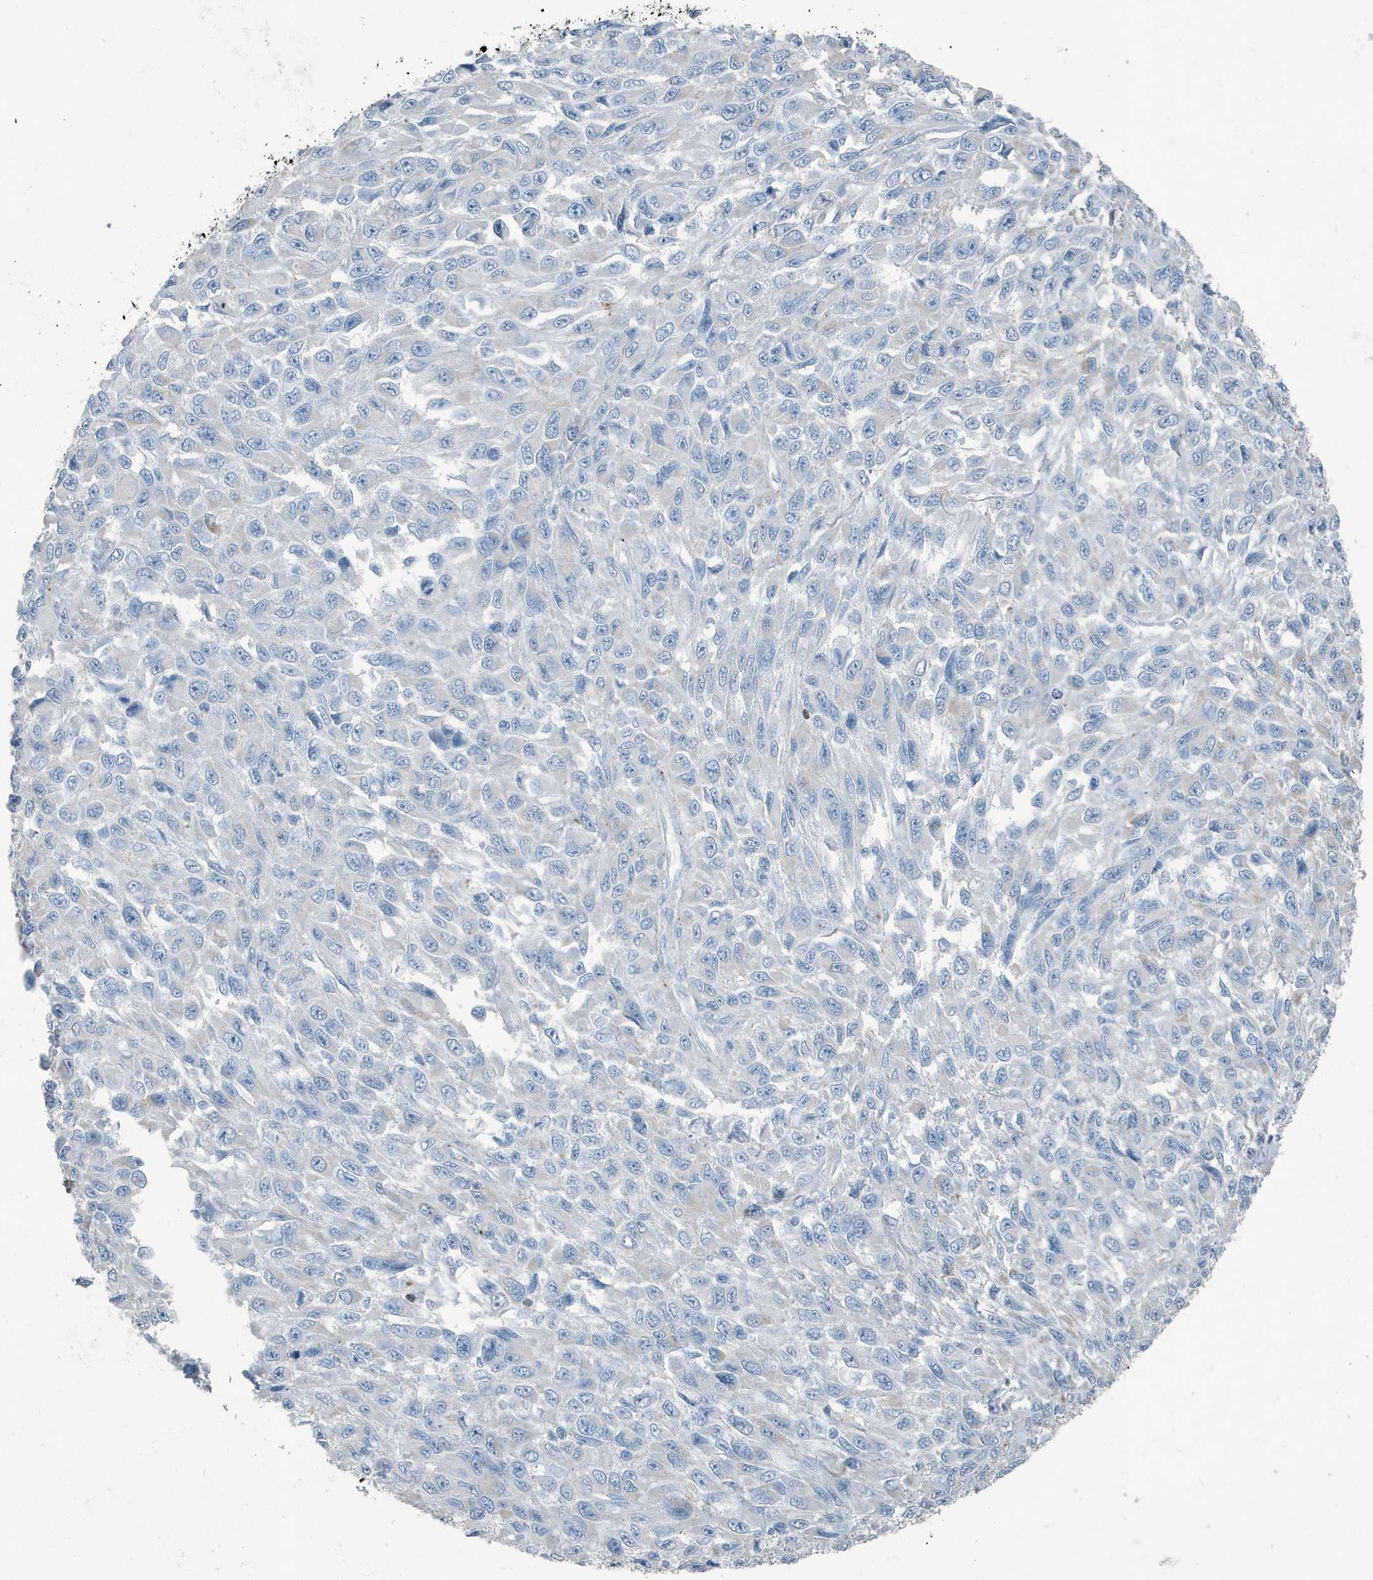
{"staining": {"intensity": "weak", "quantity": "<25%", "location": "cytoplasmic/membranous"}, "tissue": "melanoma", "cell_type": "Tumor cells", "image_type": "cancer", "snomed": [{"axis": "morphology", "description": "Malignant melanoma, NOS"}, {"axis": "topography", "description": "Skin"}], "caption": "The immunohistochemistry (IHC) photomicrograph has no significant staining in tumor cells of melanoma tissue.", "gene": "FAM162A", "patient": {"sex": "female", "age": 96}}